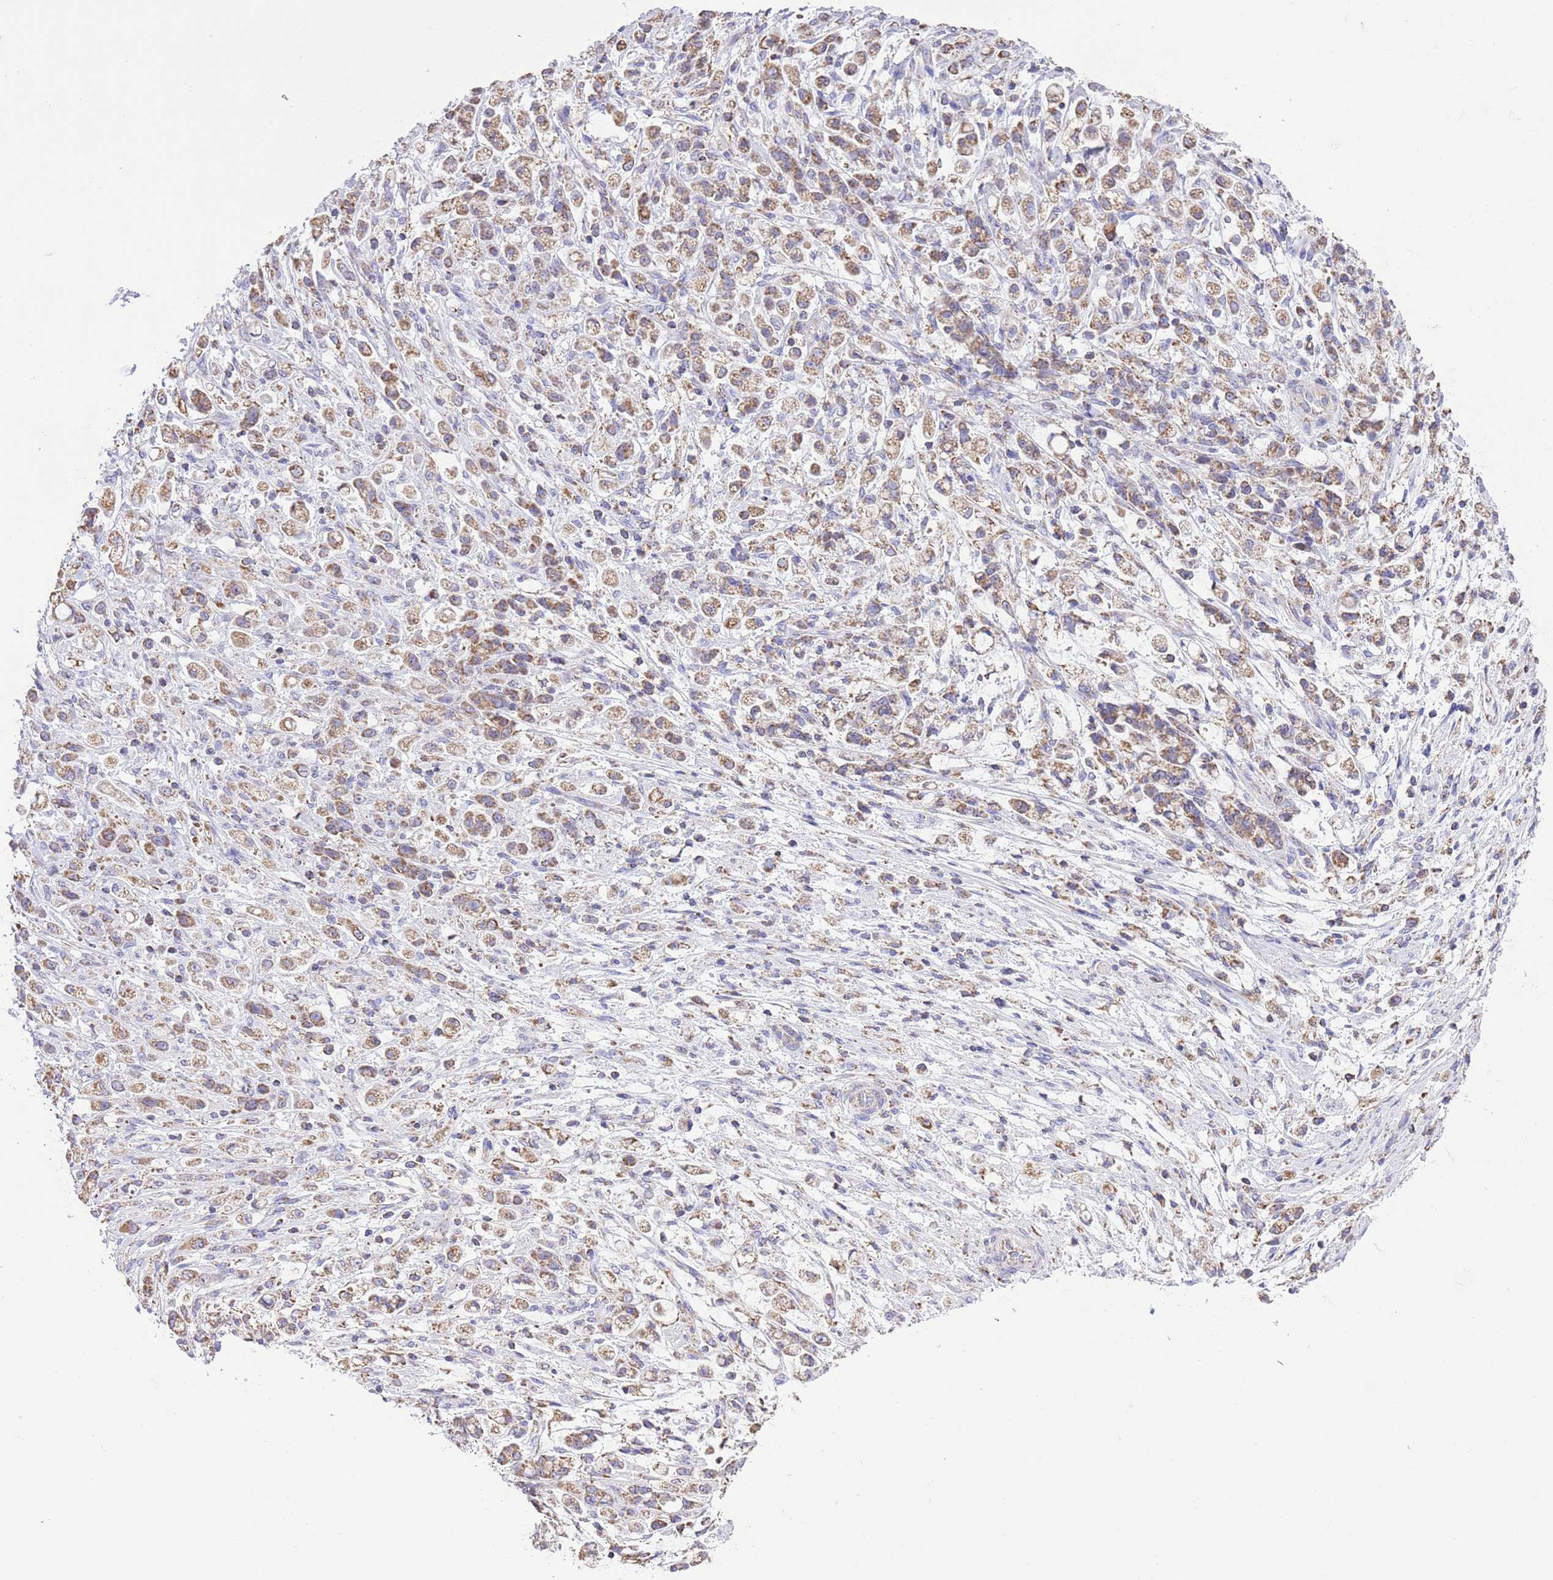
{"staining": {"intensity": "moderate", "quantity": ">75%", "location": "cytoplasmic/membranous"}, "tissue": "stomach cancer", "cell_type": "Tumor cells", "image_type": "cancer", "snomed": [{"axis": "morphology", "description": "Adenocarcinoma, NOS"}, {"axis": "topography", "description": "Stomach"}], "caption": "Protein analysis of adenocarcinoma (stomach) tissue reveals moderate cytoplasmic/membranous staining in approximately >75% of tumor cells. Nuclei are stained in blue.", "gene": "TEKTIP1", "patient": {"sex": "female", "age": 60}}